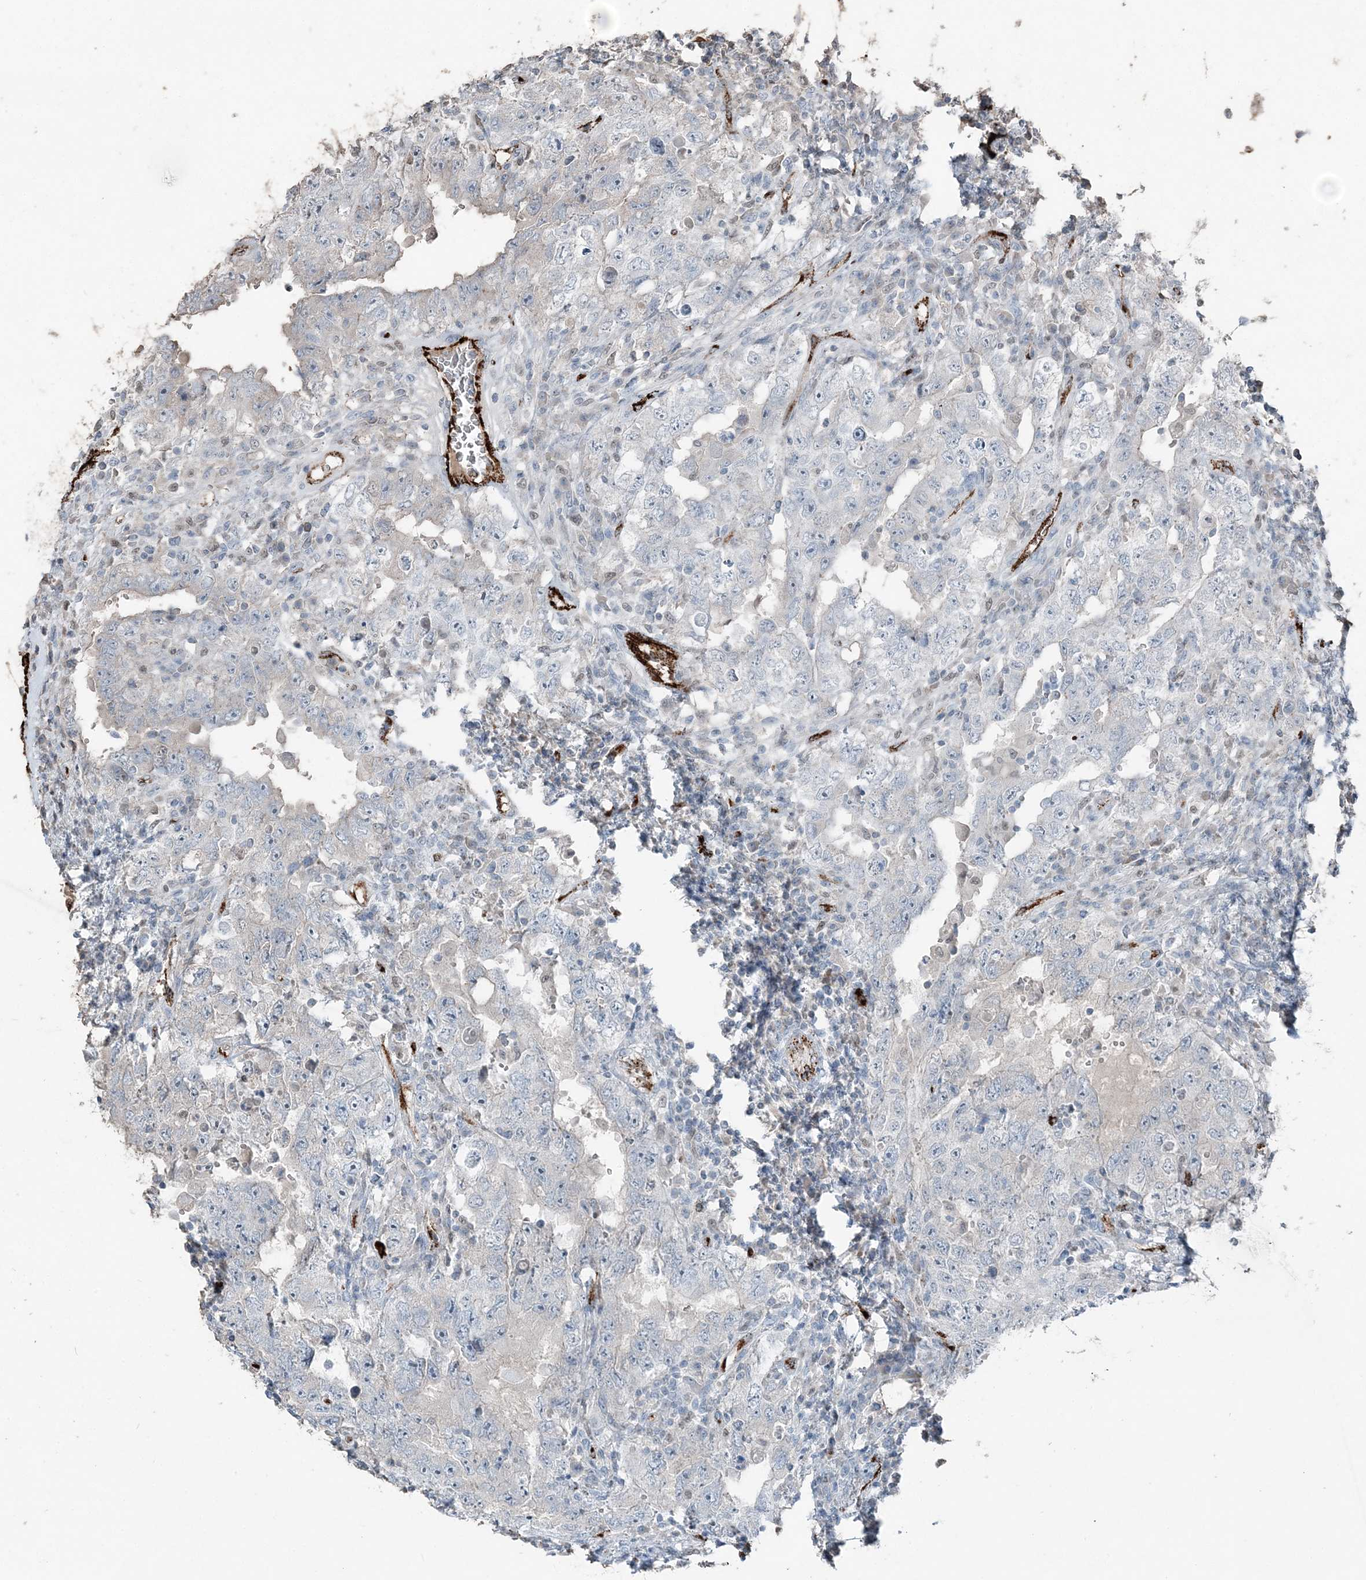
{"staining": {"intensity": "negative", "quantity": "none", "location": "none"}, "tissue": "testis cancer", "cell_type": "Tumor cells", "image_type": "cancer", "snomed": [{"axis": "morphology", "description": "Carcinoma, Embryonal, NOS"}, {"axis": "topography", "description": "Testis"}], "caption": "Immunohistochemical staining of human embryonal carcinoma (testis) reveals no significant positivity in tumor cells.", "gene": "ELOVL7", "patient": {"sex": "male", "age": 26}}